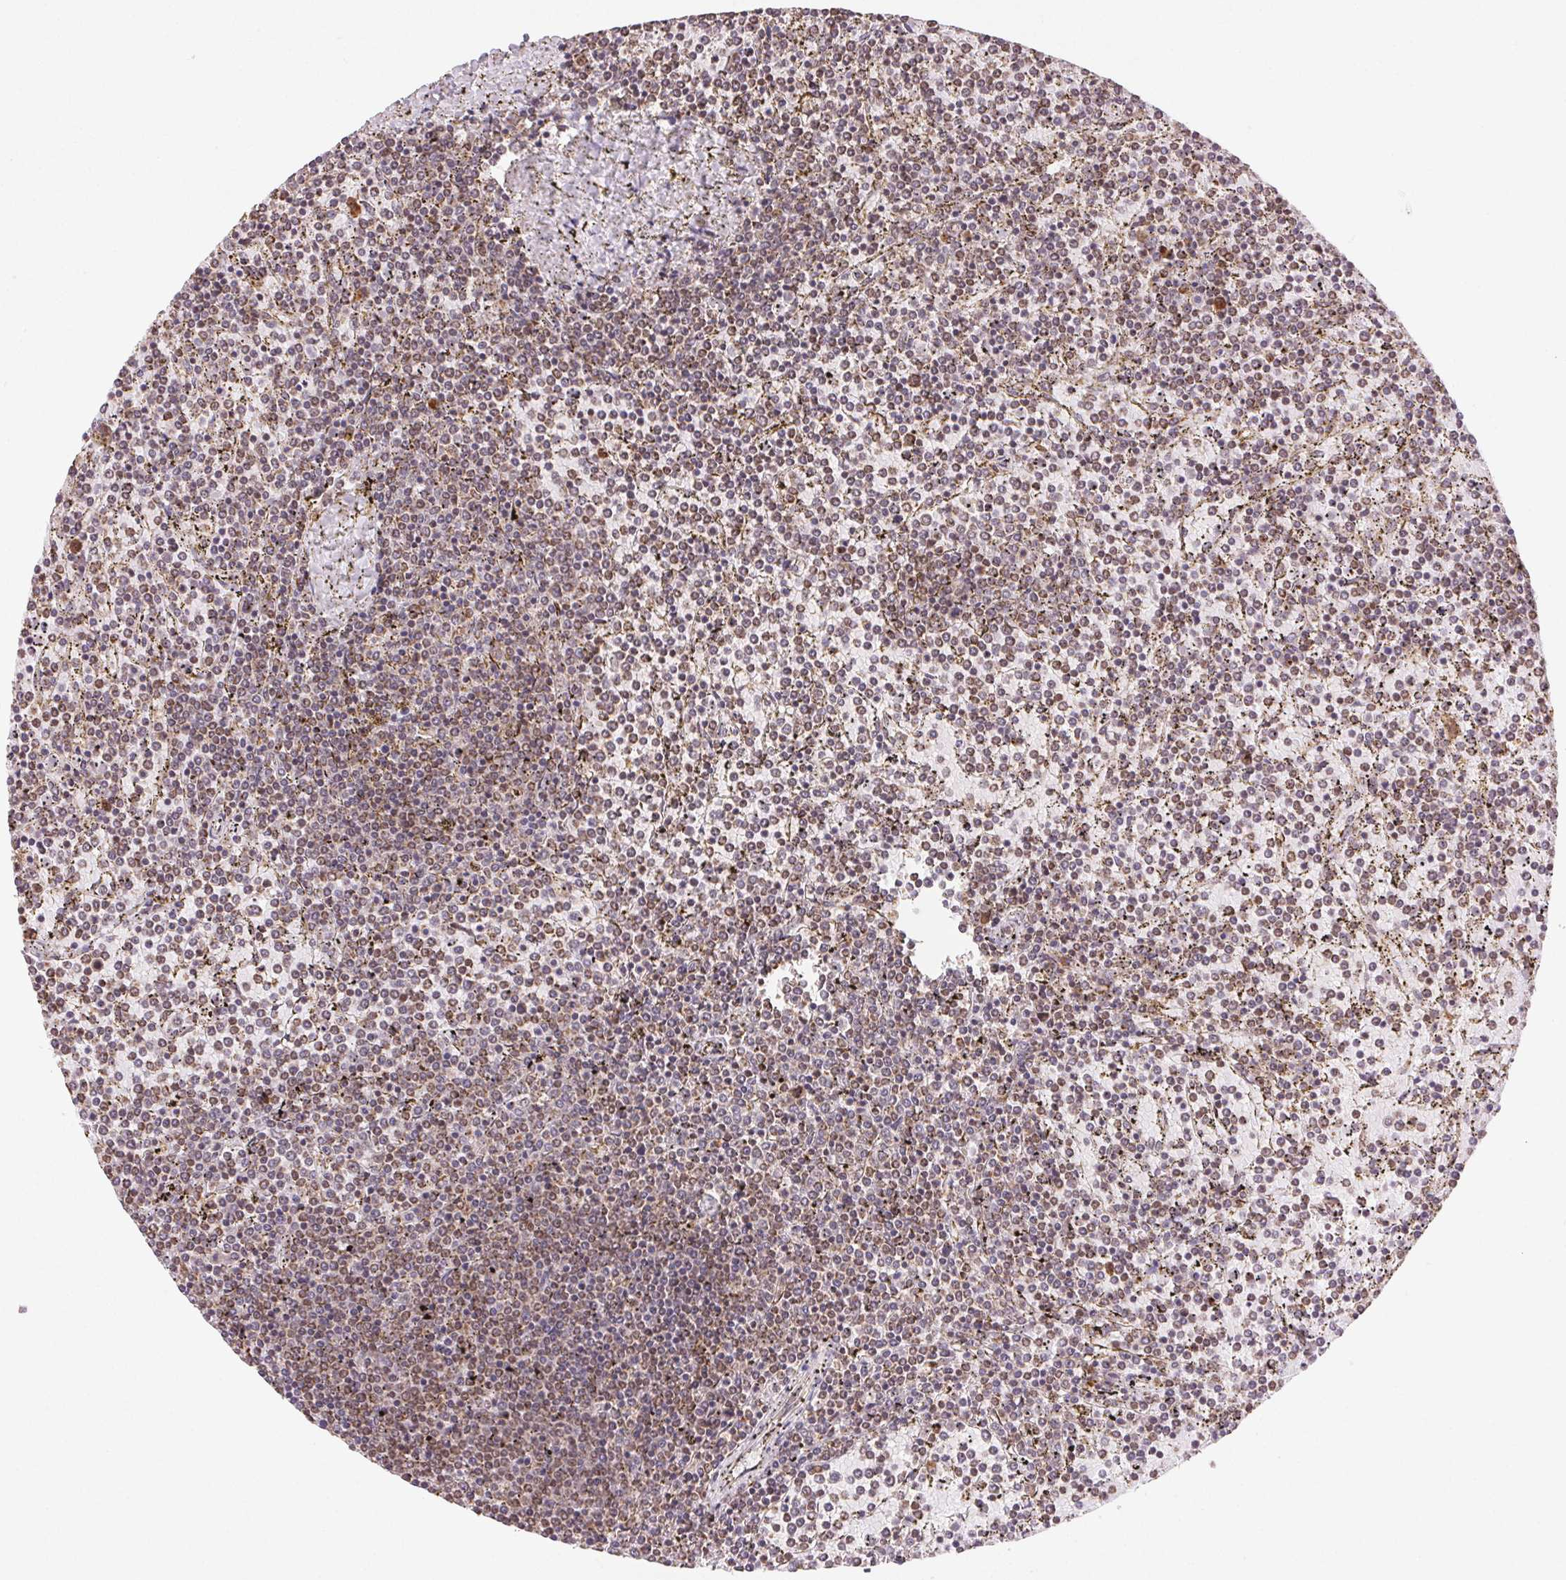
{"staining": {"intensity": "weak", "quantity": "<25%", "location": "cytoplasmic/membranous"}, "tissue": "lymphoma", "cell_type": "Tumor cells", "image_type": "cancer", "snomed": [{"axis": "morphology", "description": "Malignant lymphoma, non-Hodgkin's type, Low grade"}, {"axis": "topography", "description": "Spleen"}], "caption": "Immunohistochemical staining of low-grade malignant lymphoma, non-Hodgkin's type shows no significant expression in tumor cells.", "gene": "PIWIL4", "patient": {"sex": "female", "age": 77}}